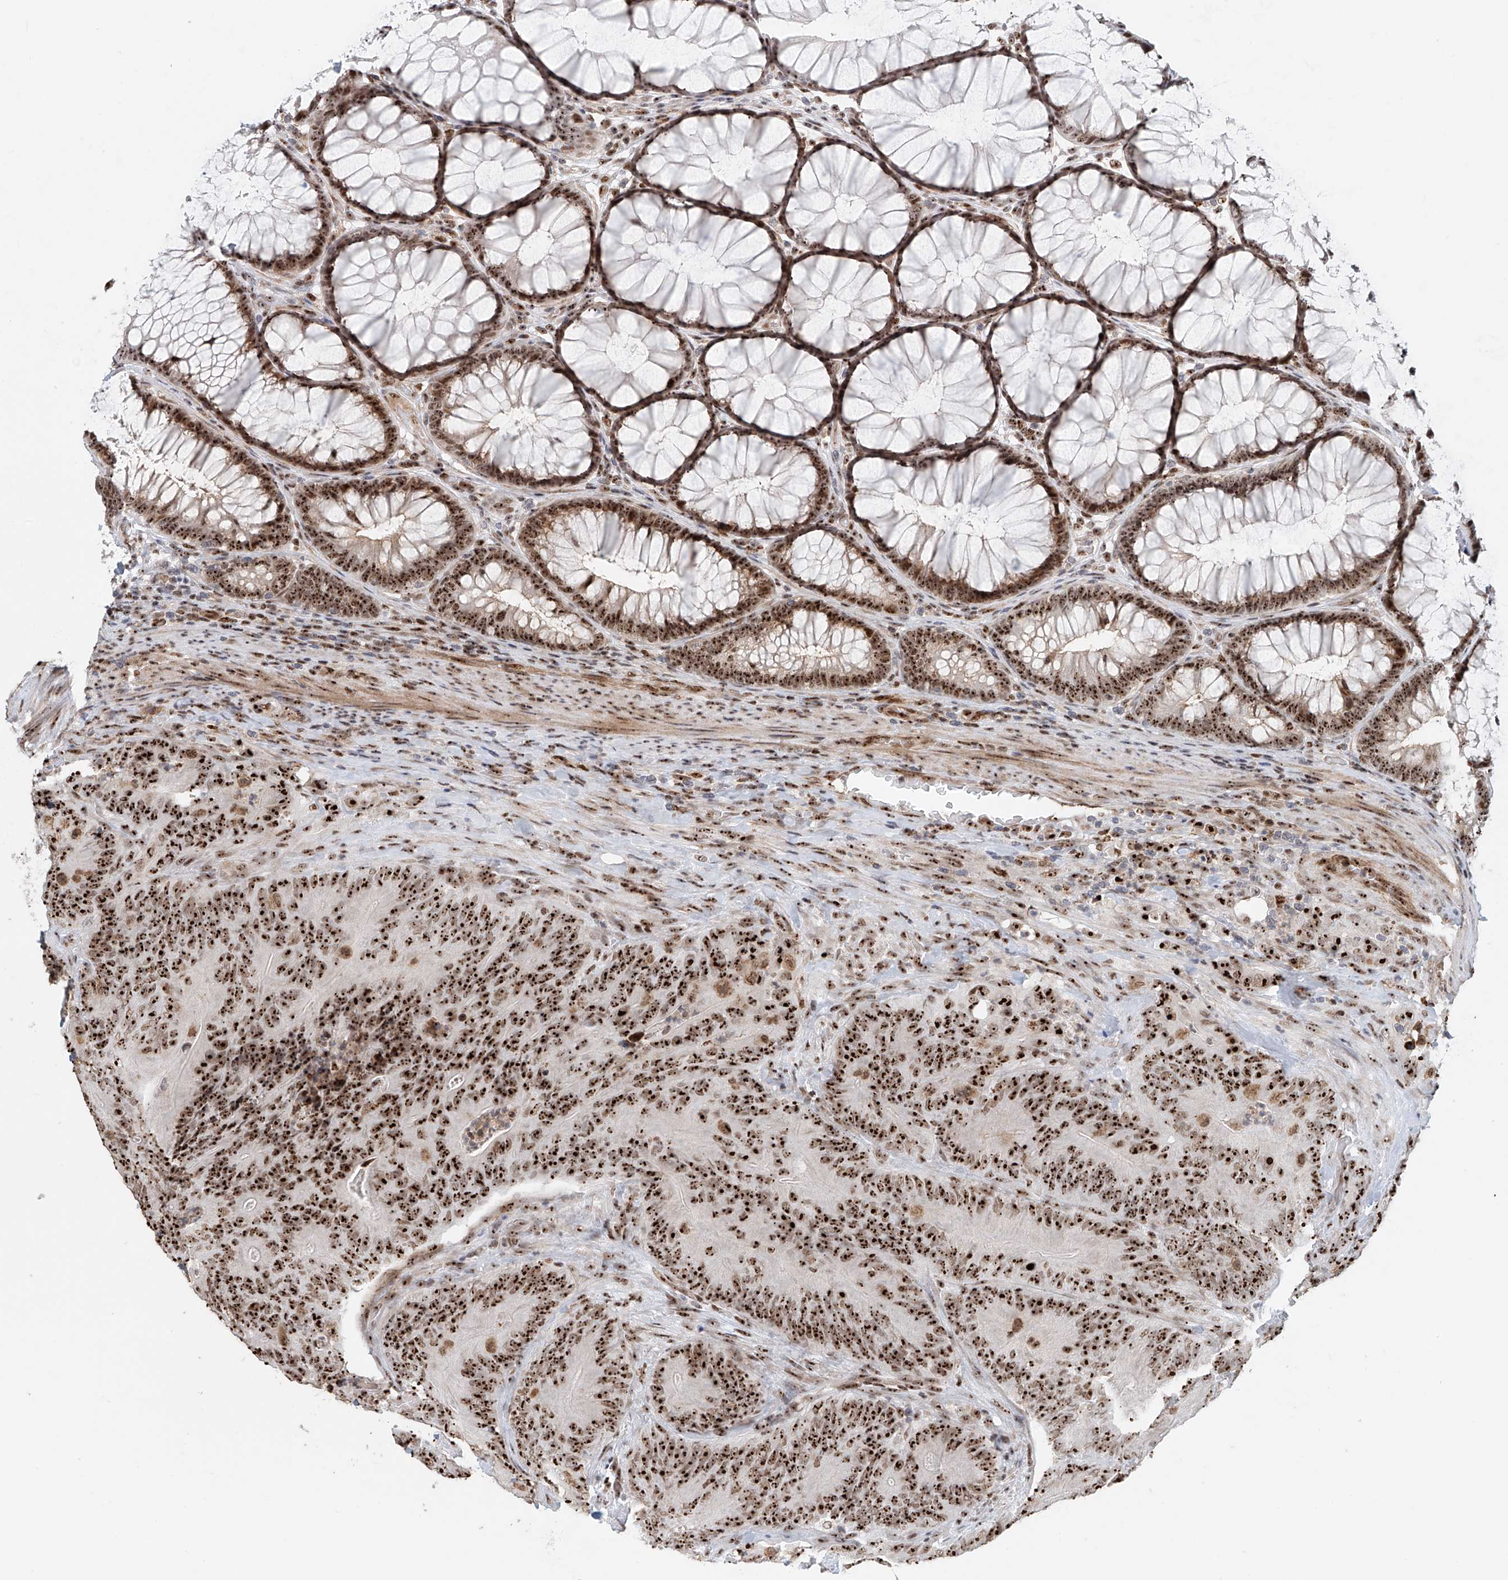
{"staining": {"intensity": "strong", "quantity": ">75%", "location": "nuclear"}, "tissue": "colorectal cancer", "cell_type": "Tumor cells", "image_type": "cancer", "snomed": [{"axis": "morphology", "description": "Normal tissue, NOS"}, {"axis": "topography", "description": "Colon"}], "caption": "Brown immunohistochemical staining in colorectal cancer exhibits strong nuclear positivity in approximately >75% of tumor cells.", "gene": "PRUNE2", "patient": {"sex": "female", "age": 82}}